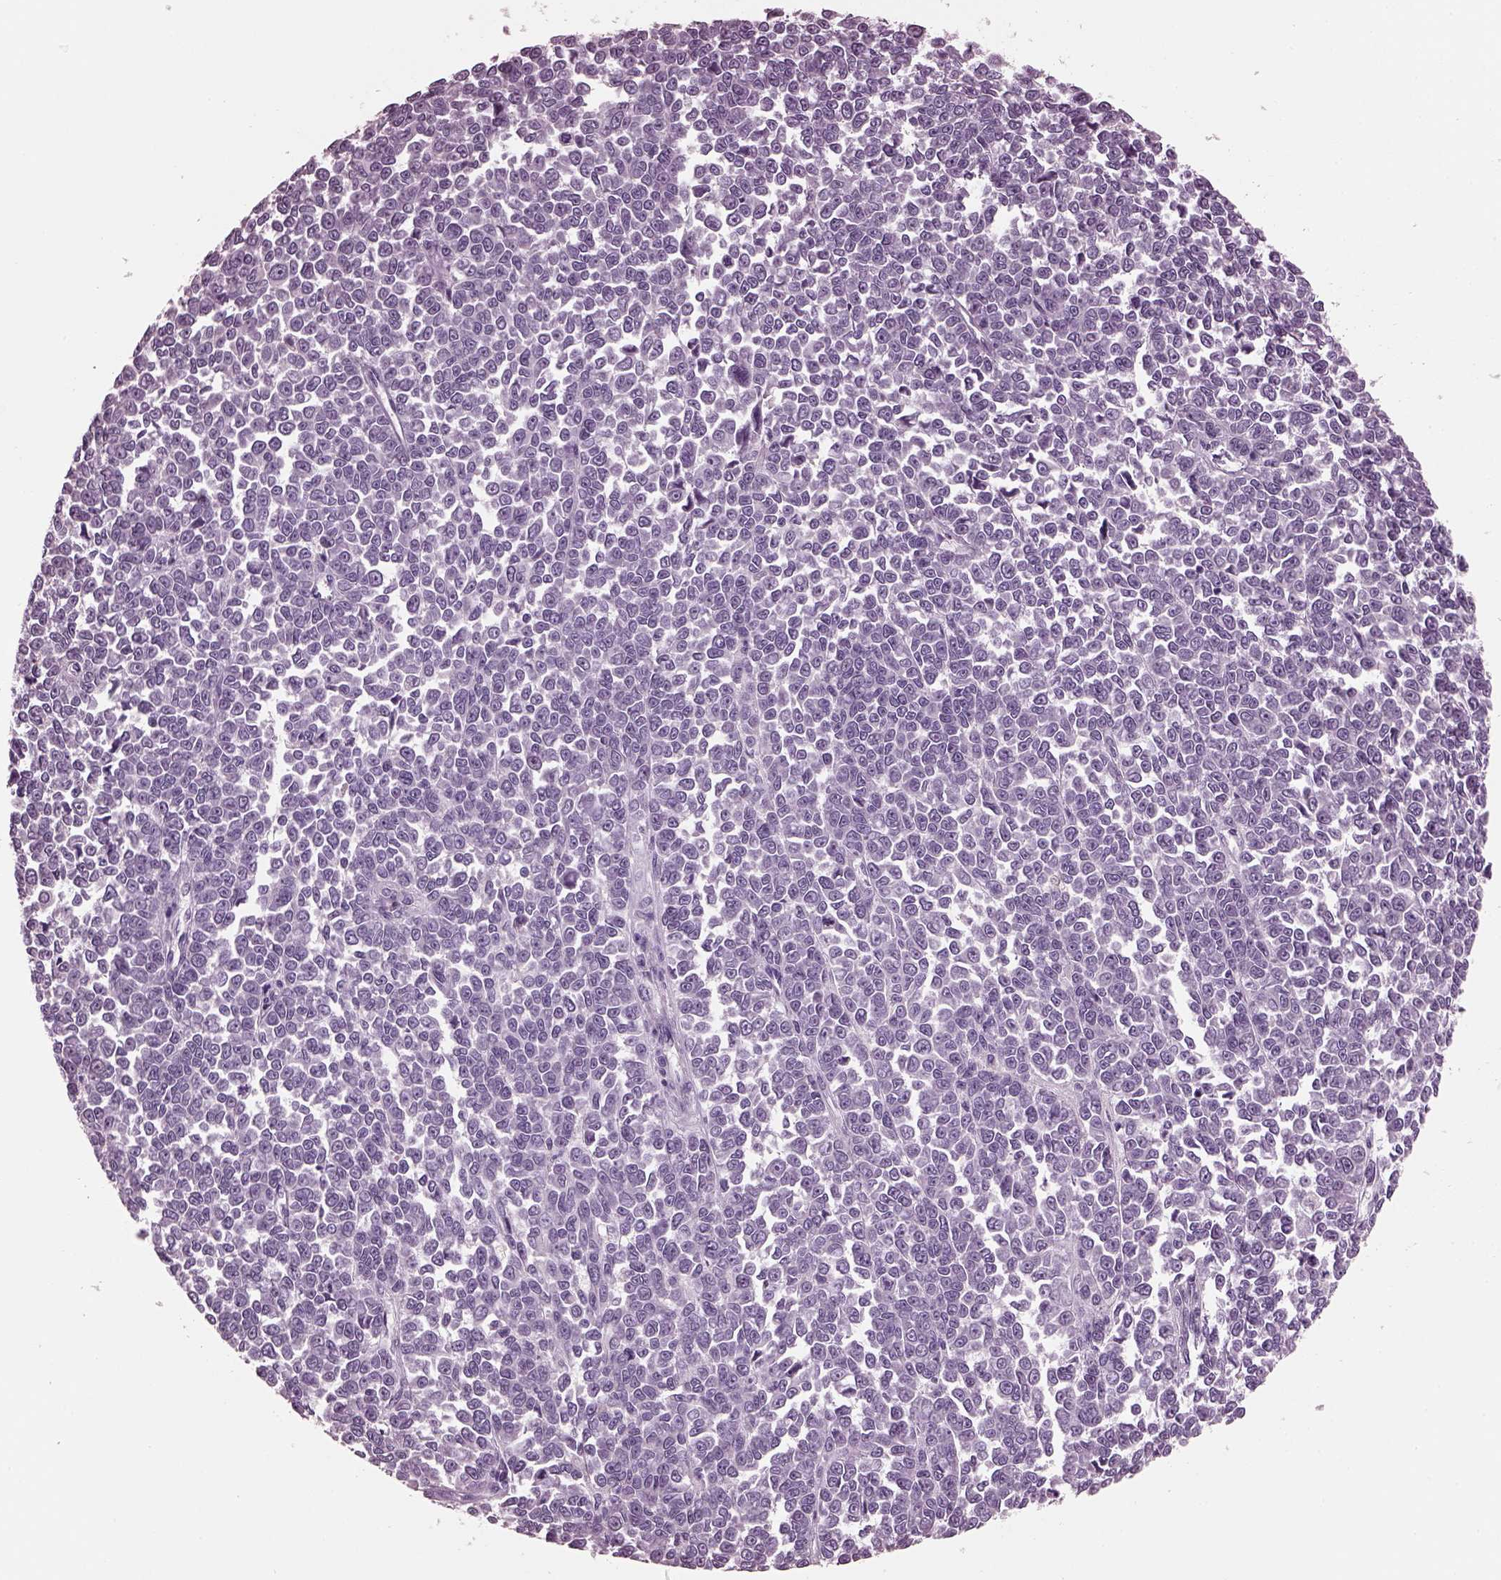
{"staining": {"intensity": "negative", "quantity": "none", "location": "none"}, "tissue": "melanoma", "cell_type": "Tumor cells", "image_type": "cancer", "snomed": [{"axis": "morphology", "description": "Malignant melanoma, NOS"}, {"axis": "topography", "description": "Skin"}], "caption": "The immunohistochemistry (IHC) micrograph has no significant expression in tumor cells of malignant melanoma tissue.", "gene": "GDF11", "patient": {"sex": "female", "age": 95}}